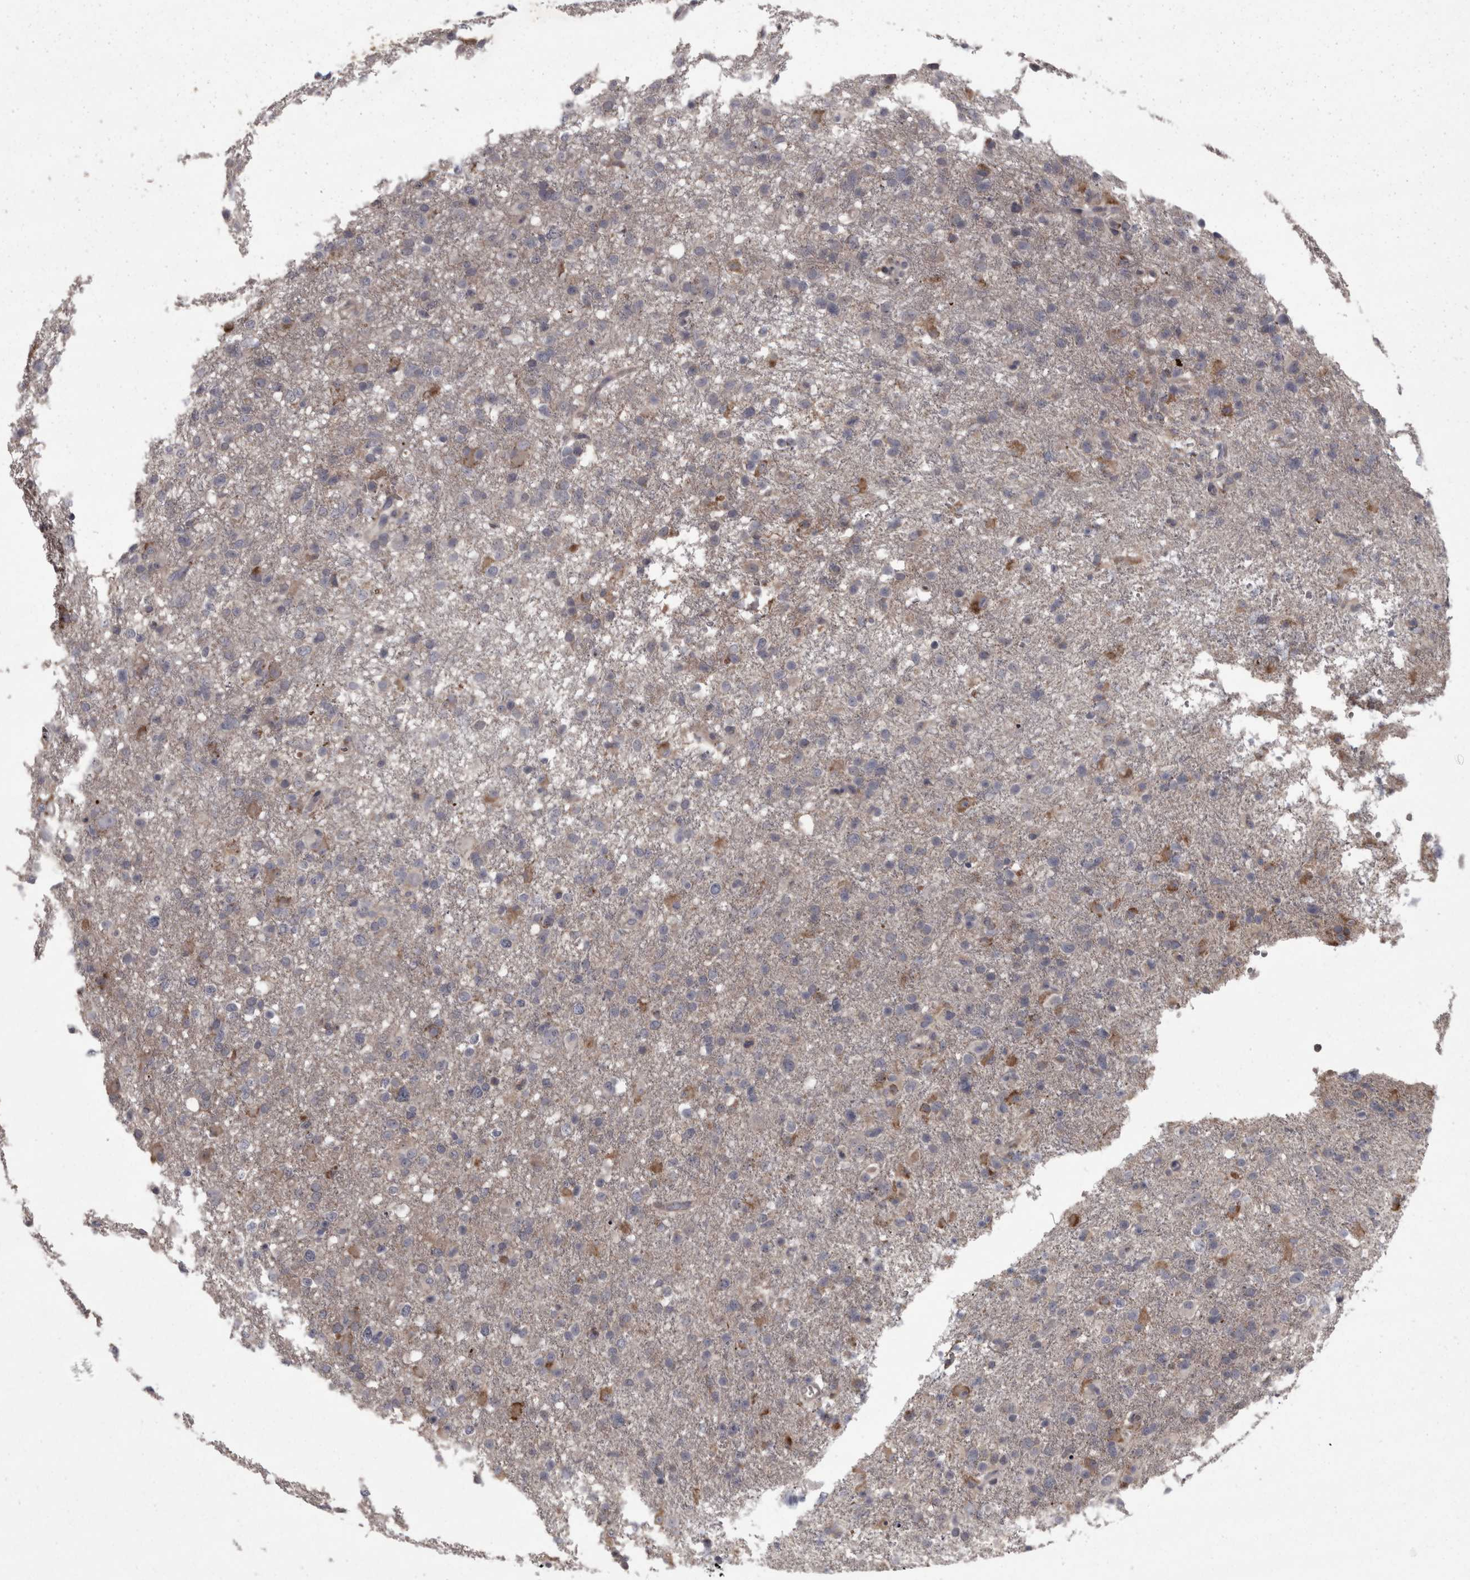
{"staining": {"intensity": "moderate", "quantity": "<25%", "location": "cytoplasmic/membranous"}, "tissue": "glioma", "cell_type": "Tumor cells", "image_type": "cancer", "snomed": [{"axis": "morphology", "description": "Glioma, malignant, High grade"}, {"axis": "topography", "description": "Brain"}], "caption": "This micrograph reveals glioma stained with immunohistochemistry (IHC) to label a protein in brown. The cytoplasmic/membranous of tumor cells show moderate positivity for the protein. Nuclei are counter-stained blue.", "gene": "PCDH17", "patient": {"sex": "female", "age": 57}}